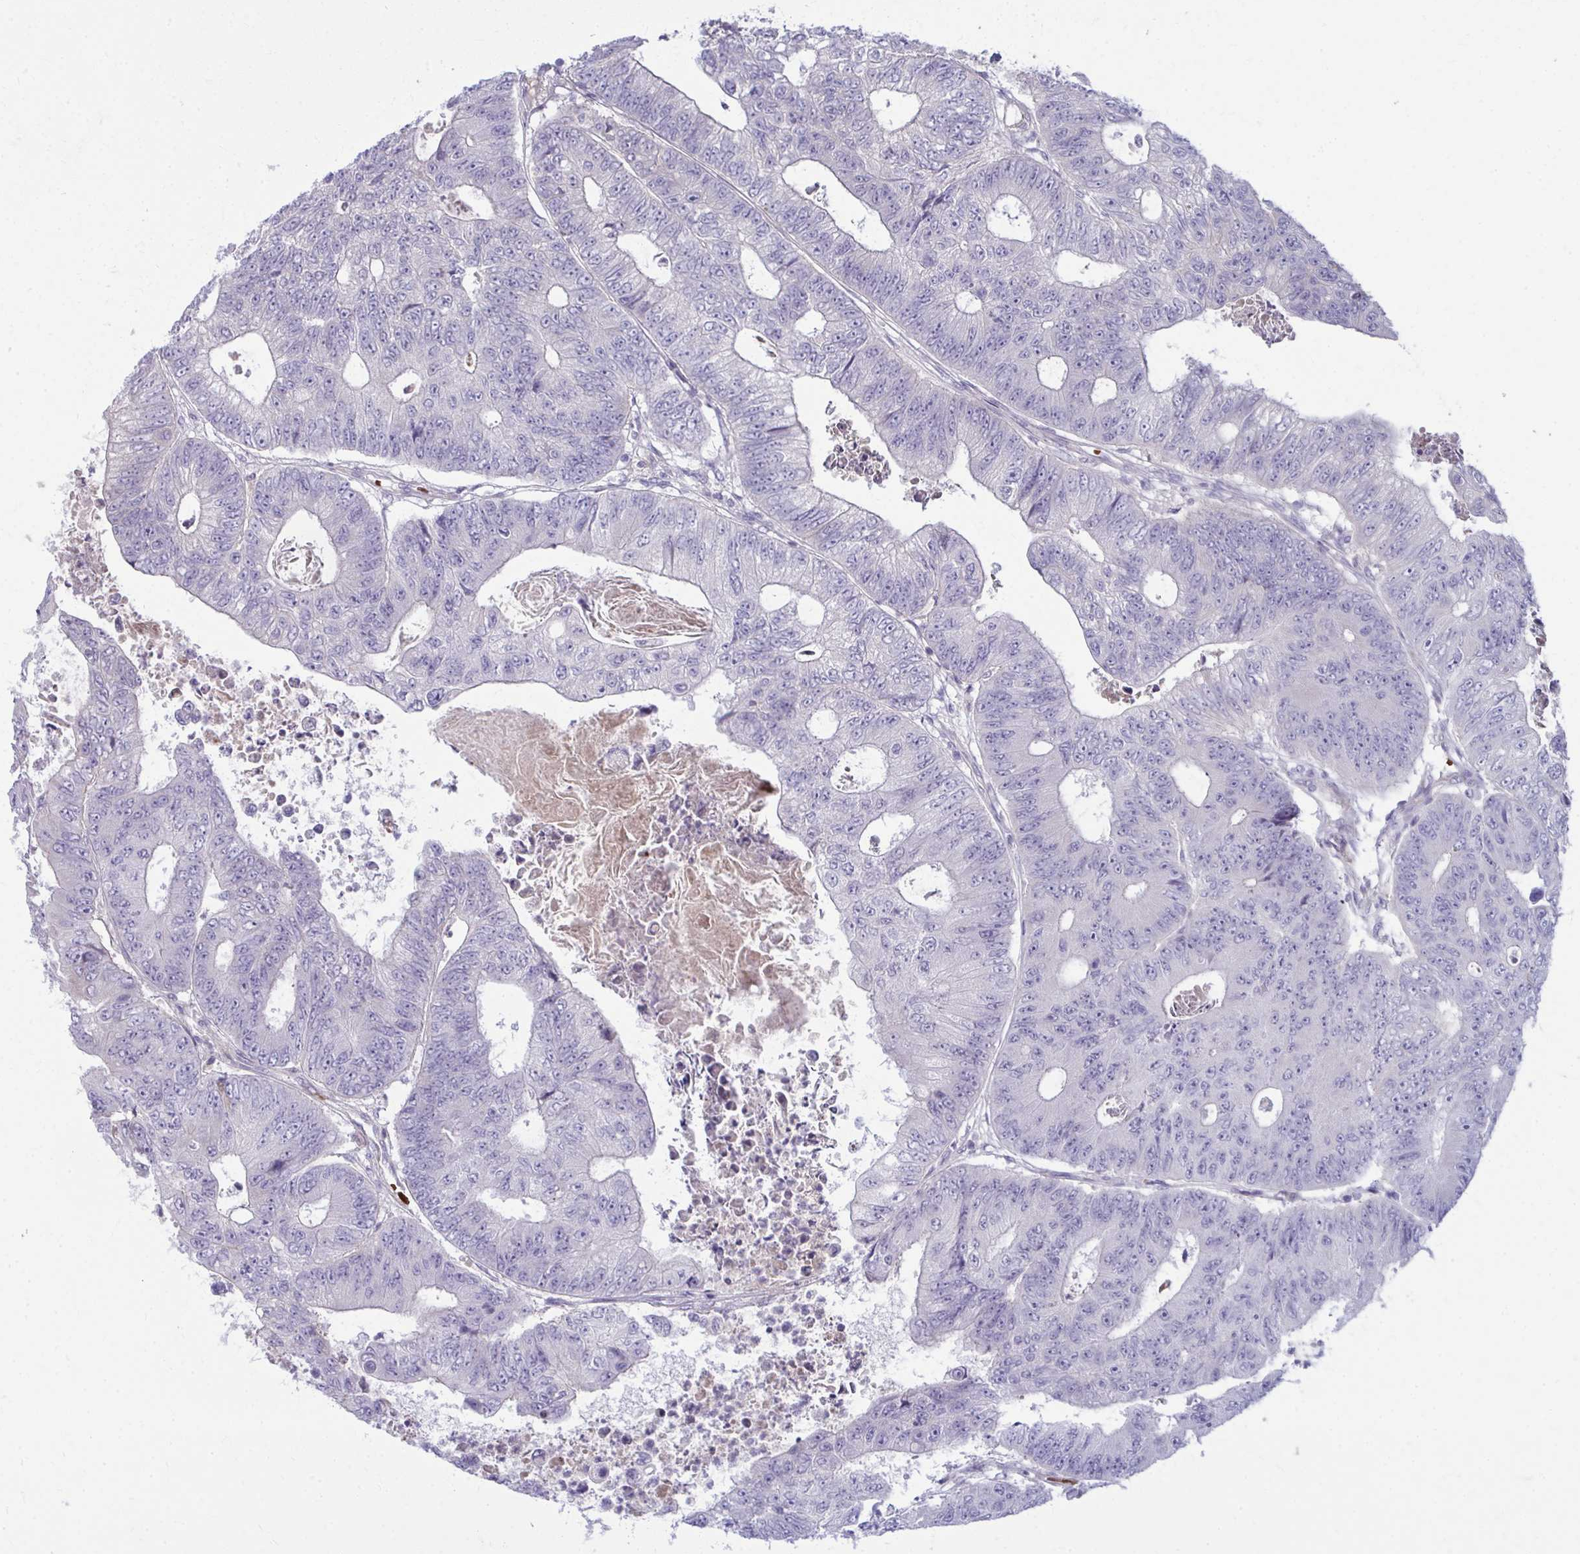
{"staining": {"intensity": "negative", "quantity": "none", "location": "none"}, "tissue": "colorectal cancer", "cell_type": "Tumor cells", "image_type": "cancer", "snomed": [{"axis": "morphology", "description": "Adenocarcinoma, NOS"}, {"axis": "topography", "description": "Colon"}], "caption": "IHC micrograph of adenocarcinoma (colorectal) stained for a protein (brown), which reveals no positivity in tumor cells.", "gene": "SLC14A1", "patient": {"sex": "female", "age": 48}}